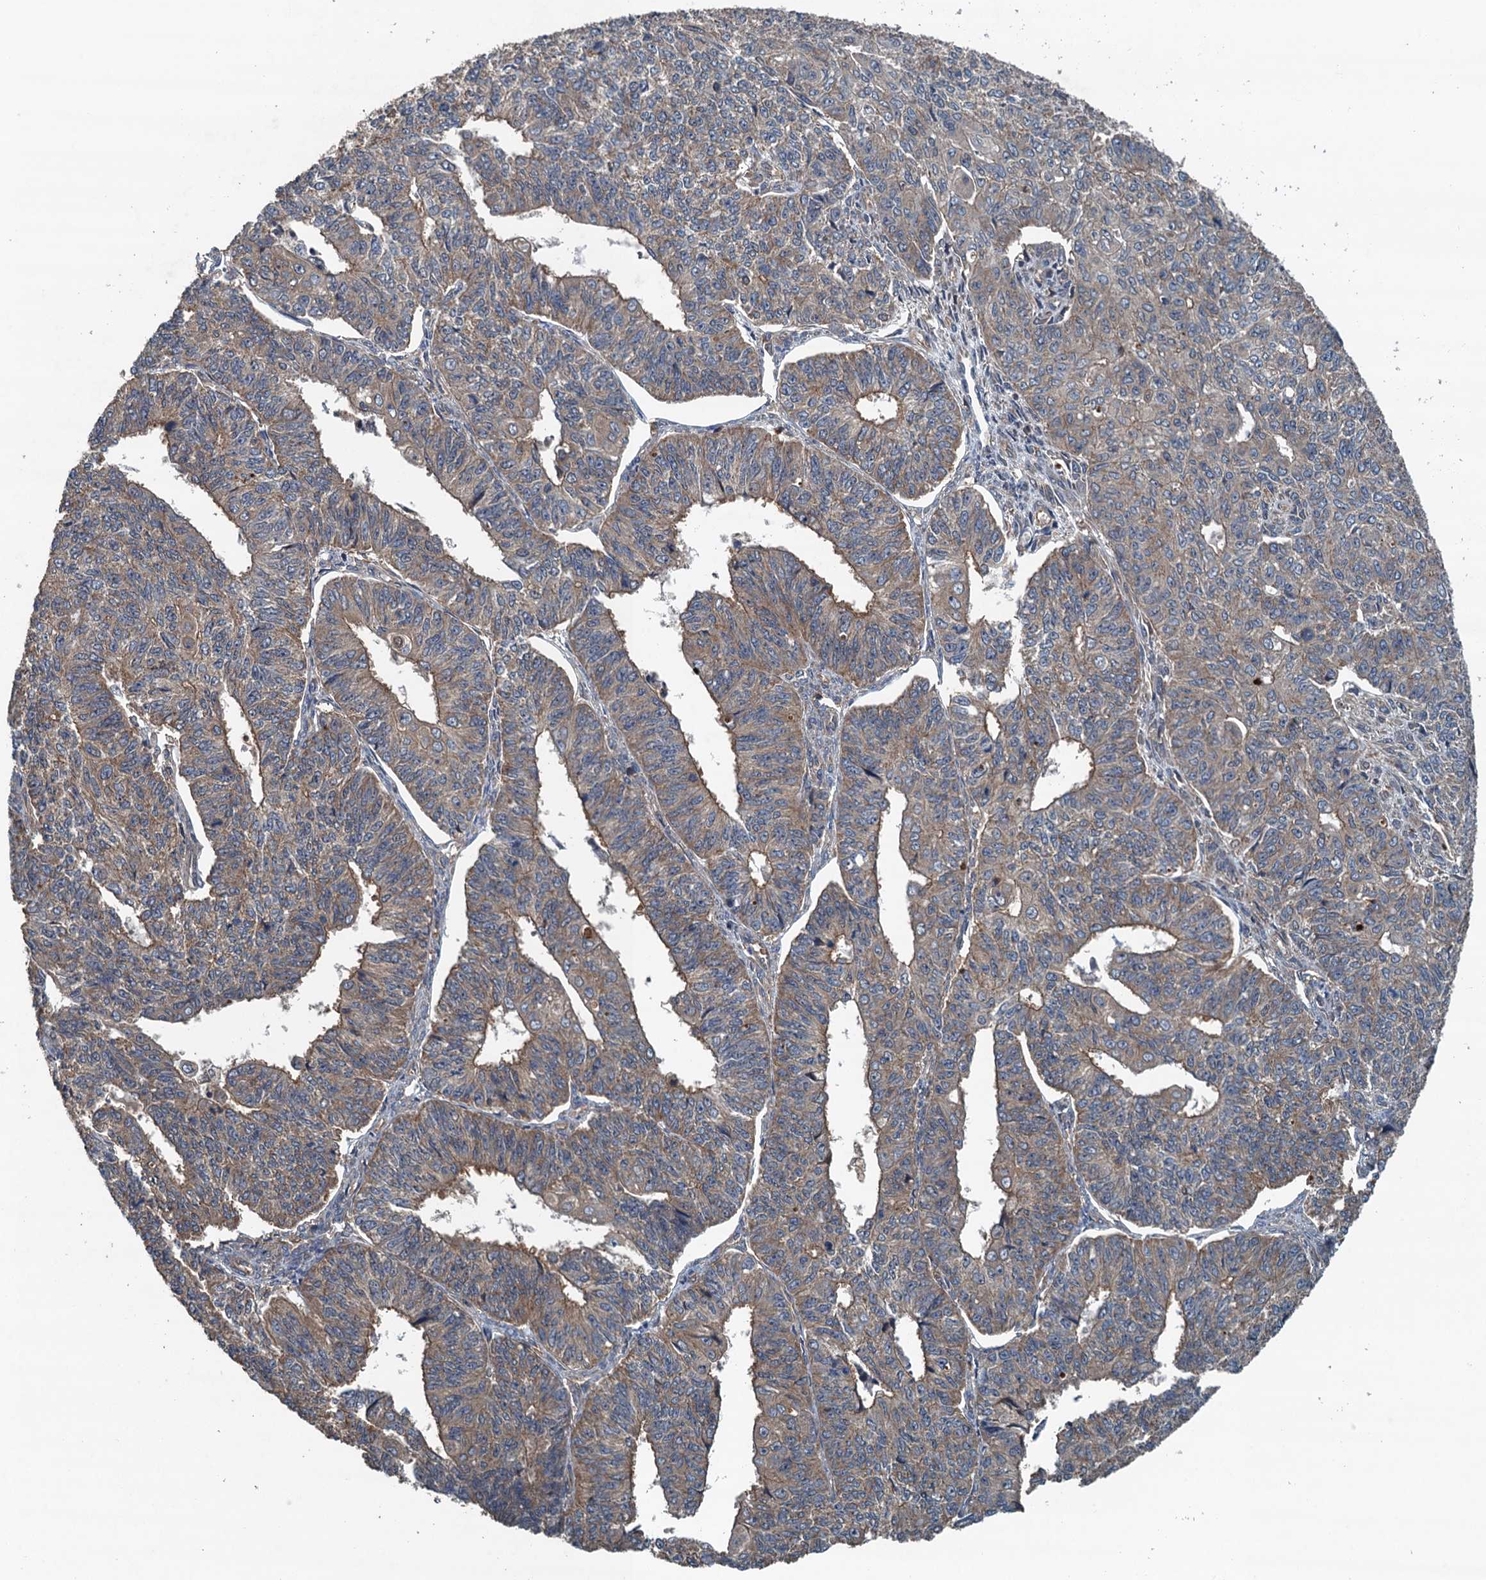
{"staining": {"intensity": "weak", "quantity": "25%-75%", "location": "cytoplasmic/membranous"}, "tissue": "endometrial cancer", "cell_type": "Tumor cells", "image_type": "cancer", "snomed": [{"axis": "morphology", "description": "Adenocarcinoma, NOS"}, {"axis": "topography", "description": "Endometrium"}], "caption": "Immunohistochemical staining of human adenocarcinoma (endometrial) displays weak cytoplasmic/membranous protein positivity in about 25%-75% of tumor cells.", "gene": "BORCS5", "patient": {"sex": "female", "age": 32}}